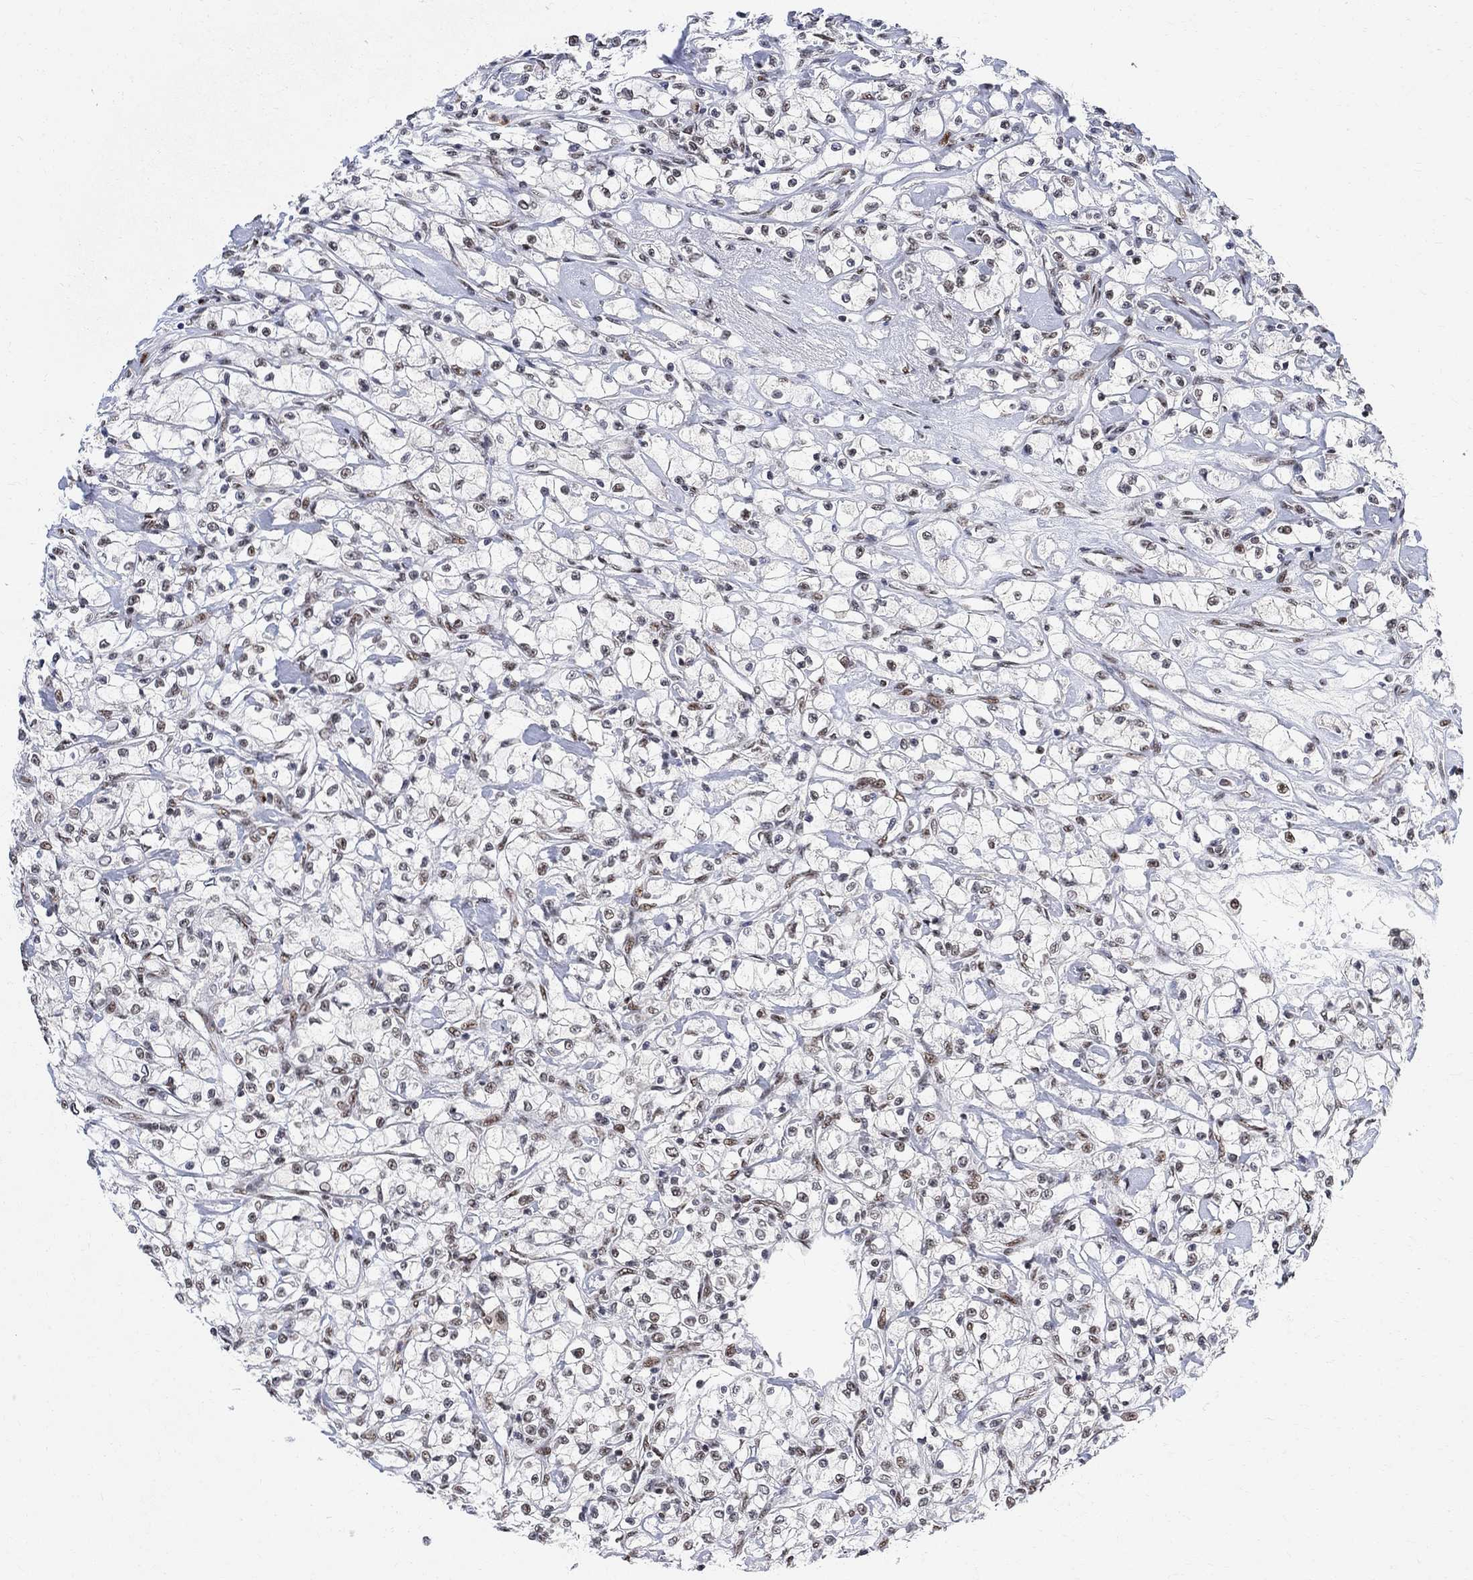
{"staining": {"intensity": "weak", "quantity": "<25%", "location": "nuclear"}, "tissue": "renal cancer", "cell_type": "Tumor cells", "image_type": "cancer", "snomed": [{"axis": "morphology", "description": "Adenocarcinoma, NOS"}, {"axis": "topography", "description": "Kidney"}], "caption": "Immunohistochemical staining of adenocarcinoma (renal) demonstrates no significant staining in tumor cells.", "gene": "E4F1", "patient": {"sex": "female", "age": 59}}